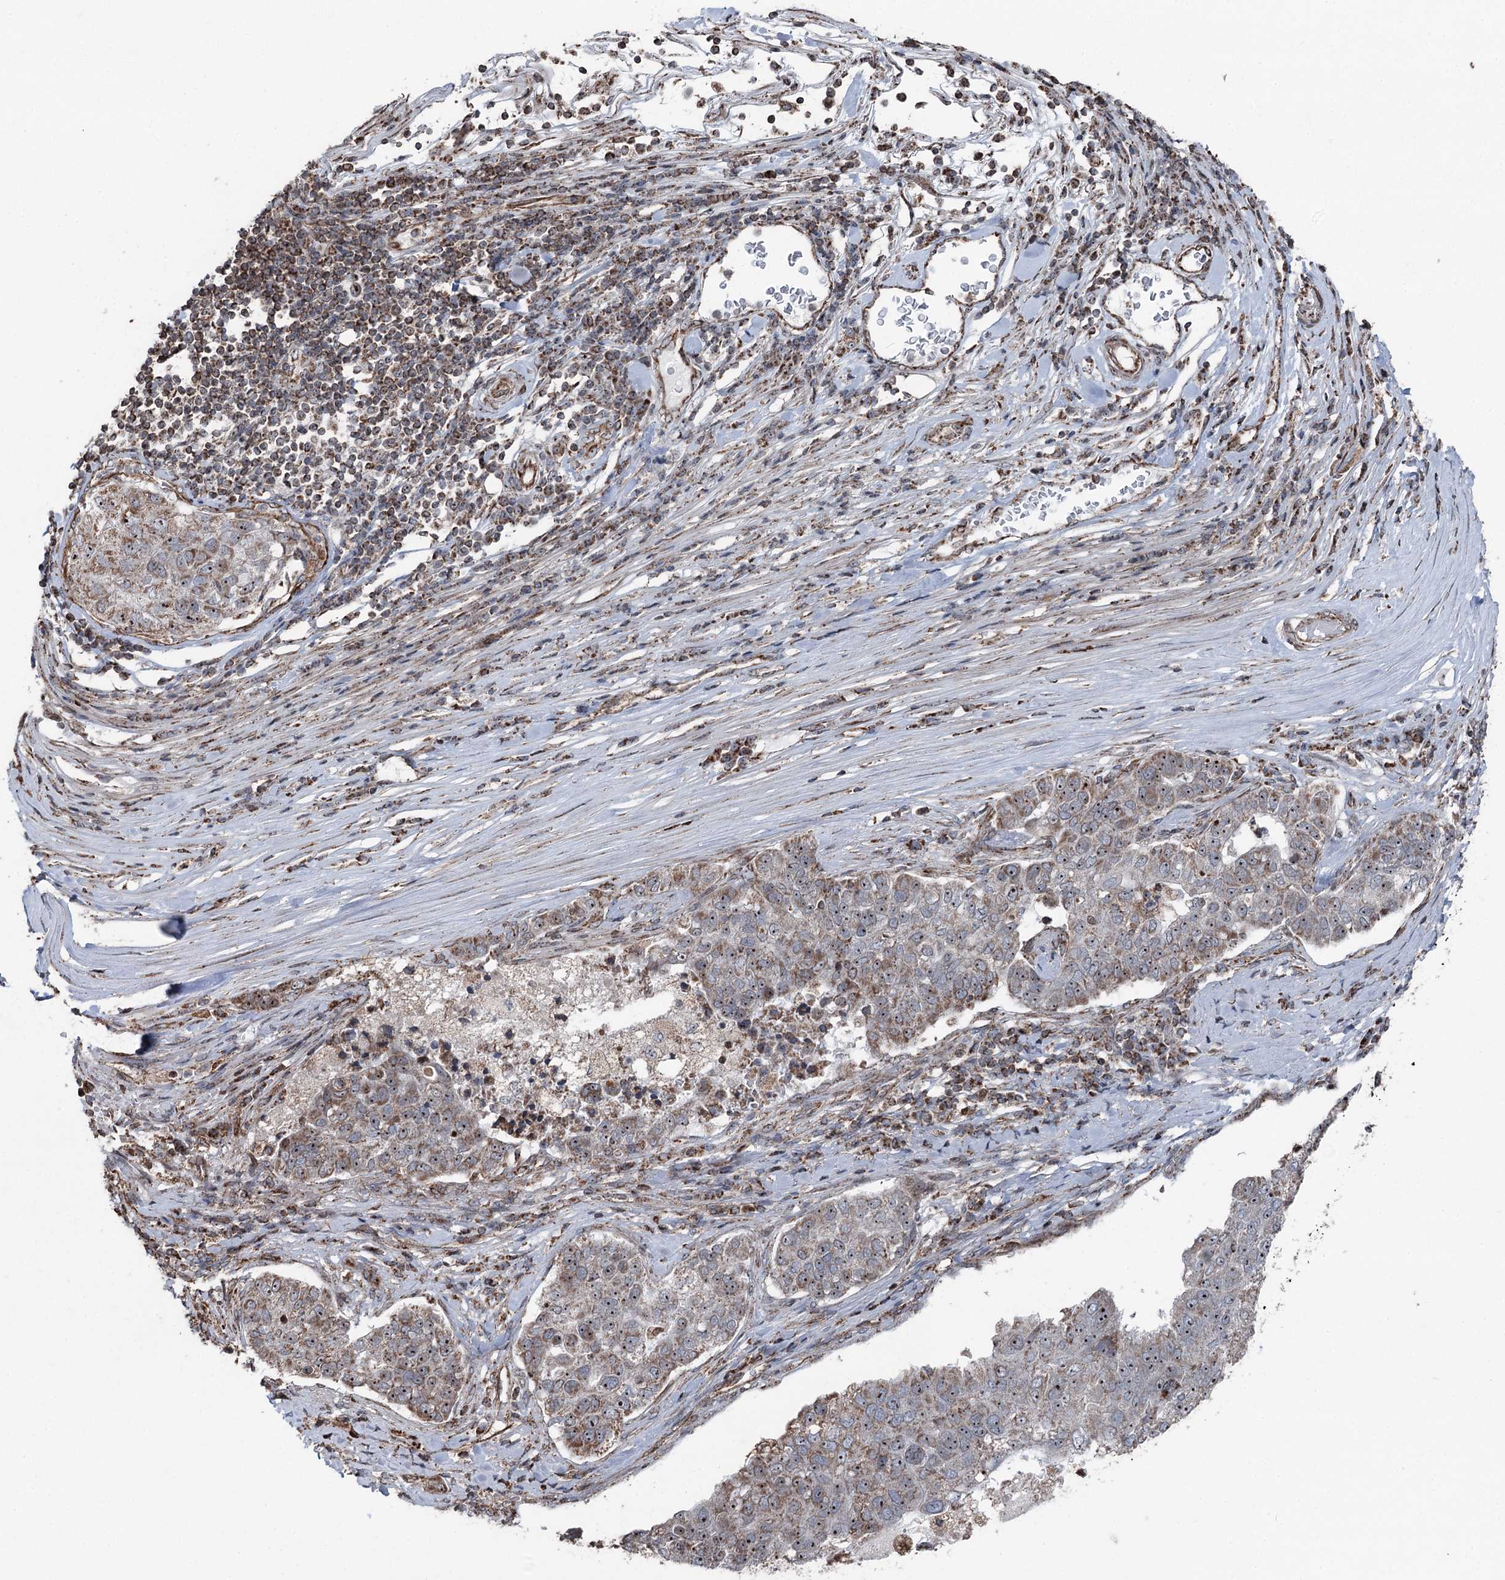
{"staining": {"intensity": "moderate", "quantity": ">75%", "location": "cytoplasmic/membranous,nuclear"}, "tissue": "pancreatic cancer", "cell_type": "Tumor cells", "image_type": "cancer", "snomed": [{"axis": "morphology", "description": "Adenocarcinoma, NOS"}, {"axis": "topography", "description": "Pancreas"}], "caption": "Tumor cells show medium levels of moderate cytoplasmic/membranous and nuclear expression in approximately >75% of cells in human pancreatic adenocarcinoma. (Brightfield microscopy of DAB IHC at high magnification).", "gene": "STEEP1", "patient": {"sex": "female", "age": 61}}